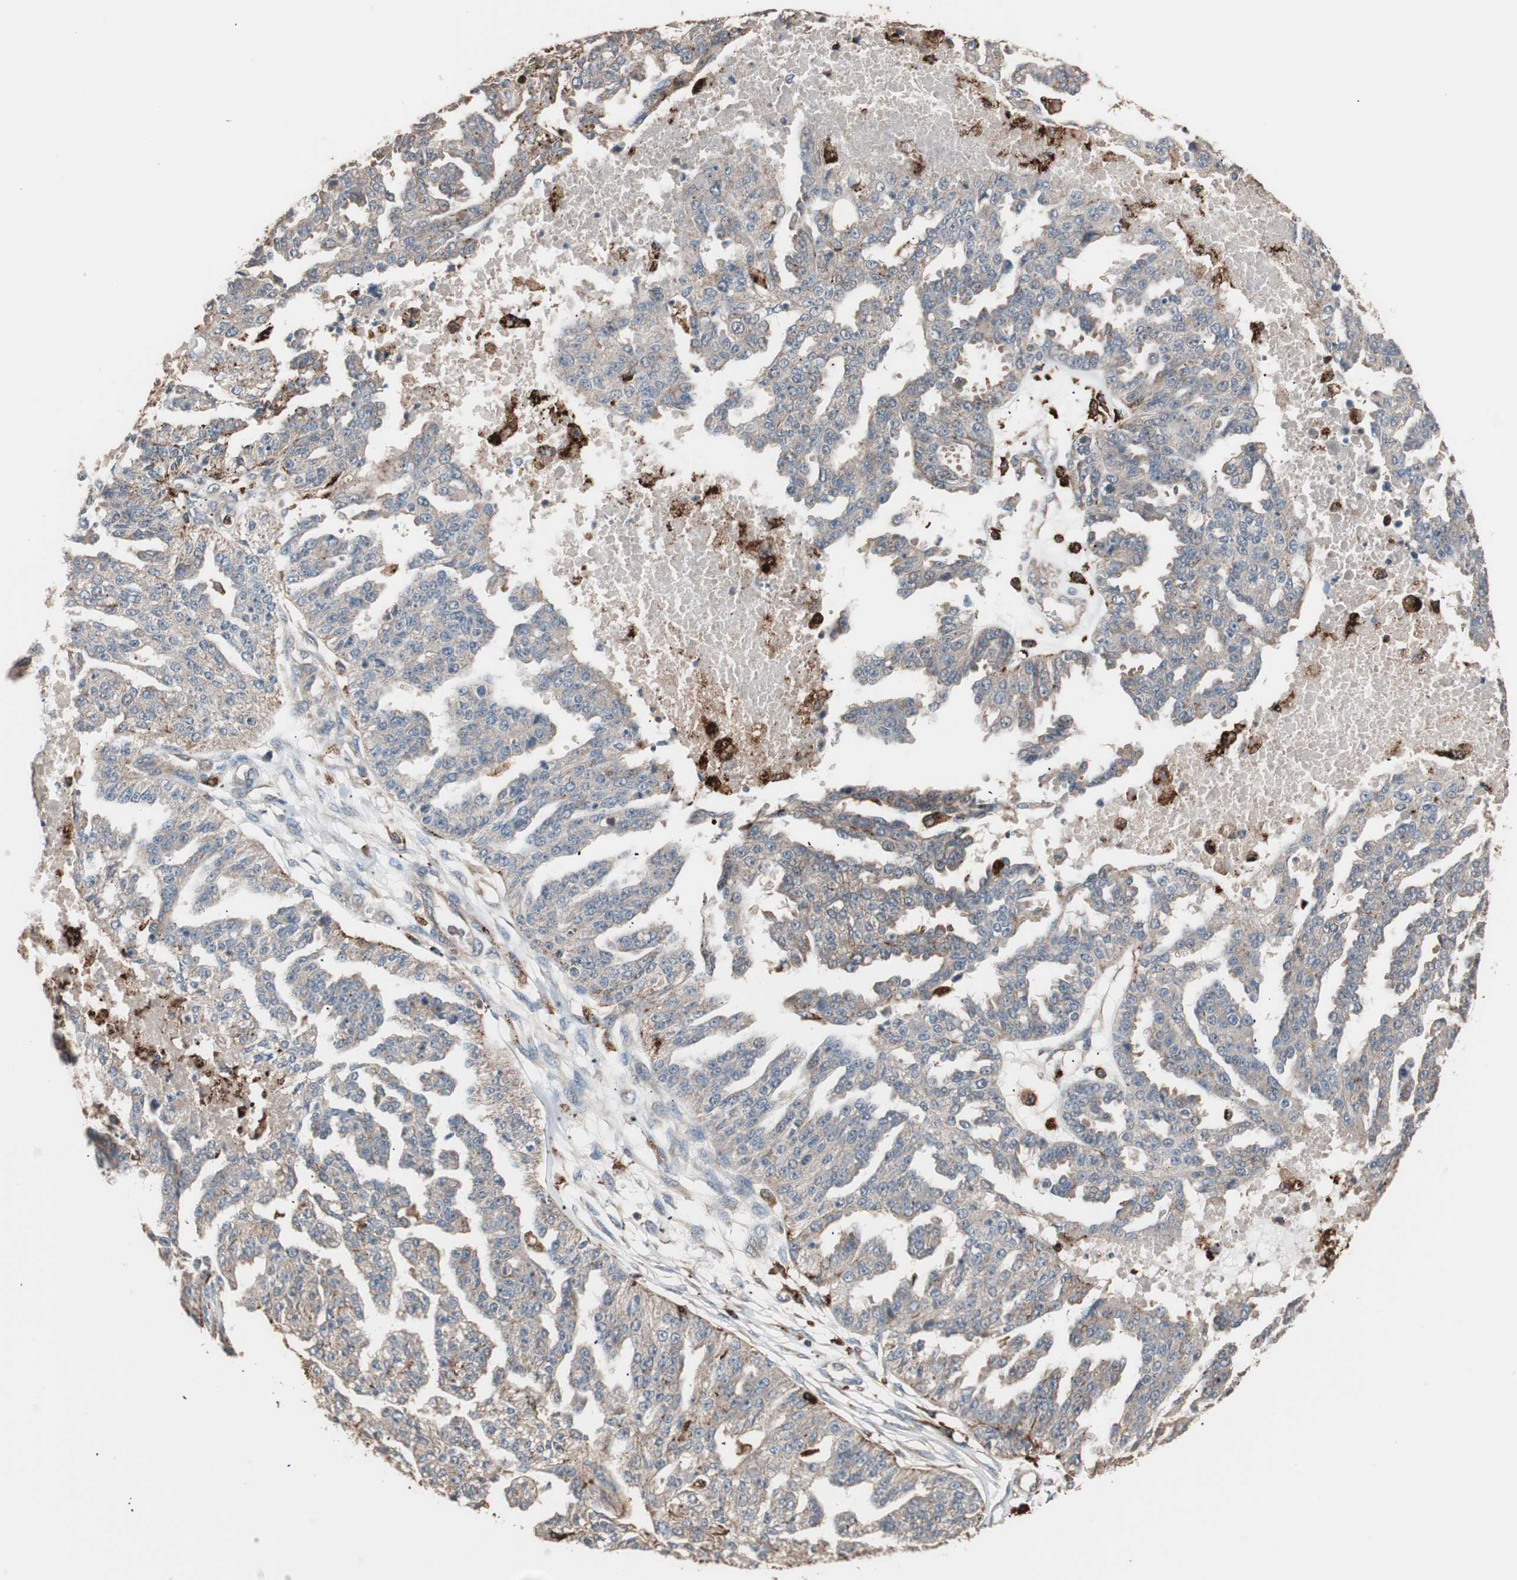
{"staining": {"intensity": "weak", "quantity": "25%-75%", "location": "cytoplasmic/membranous"}, "tissue": "ovarian cancer", "cell_type": "Tumor cells", "image_type": "cancer", "snomed": [{"axis": "morphology", "description": "Cystadenocarcinoma, serous, NOS"}, {"axis": "topography", "description": "Ovary"}], "caption": "Ovarian serous cystadenocarcinoma tissue demonstrates weak cytoplasmic/membranous positivity in about 25%-75% of tumor cells", "gene": "CCT3", "patient": {"sex": "female", "age": 58}}